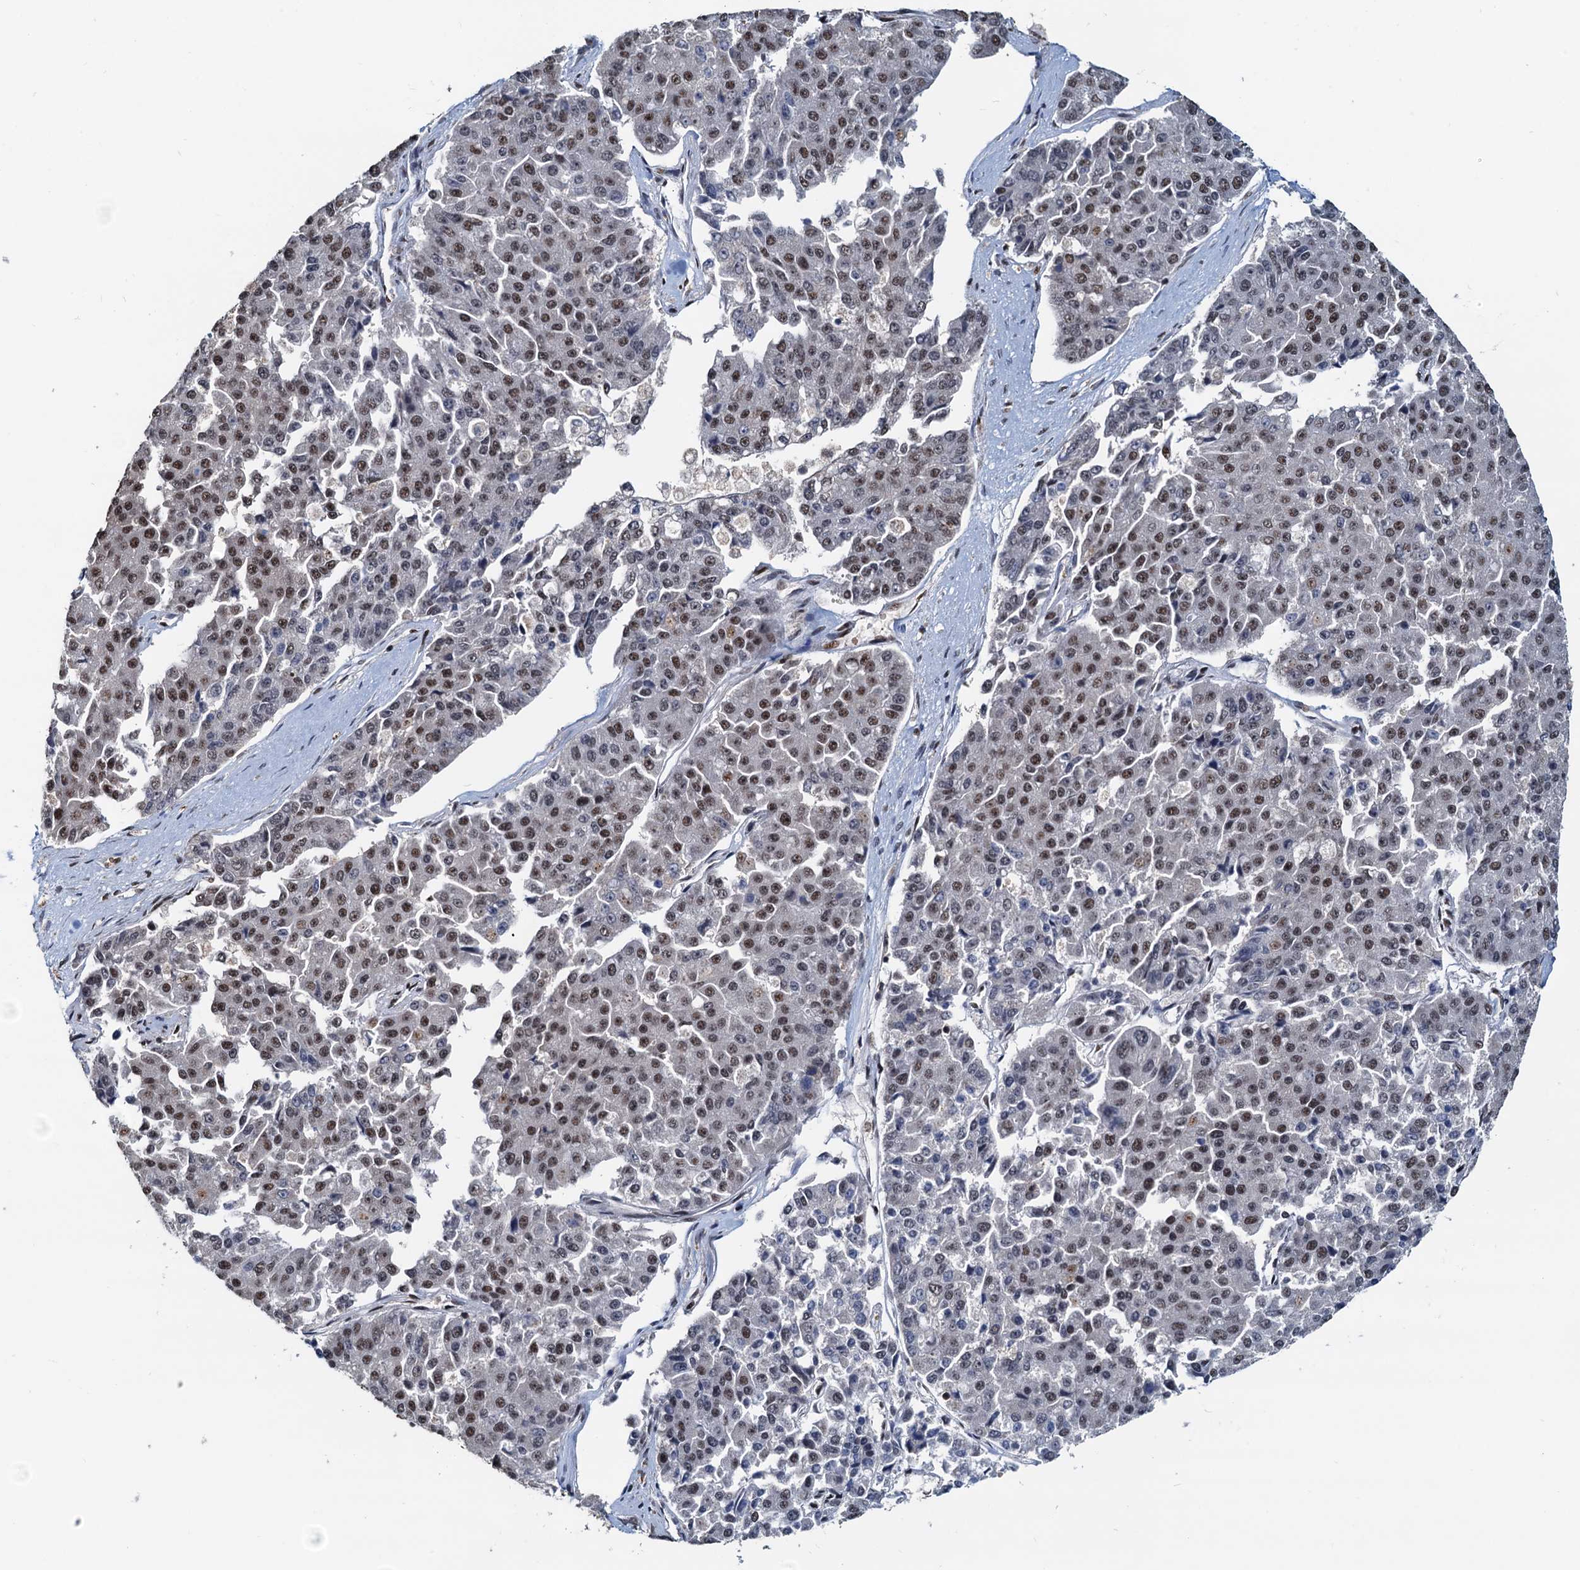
{"staining": {"intensity": "moderate", "quantity": "25%-75%", "location": "nuclear"}, "tissue": "pancreatic cancer", "cell_type": "Tumor cells", "image_type": "cancer", "snomed": [{"axis": "morphology", "description": "Adenocarcinoma, NOS"}, {"axis": "topography", "description": "Pancreas"}], "caption": "DAB (3,3'-diaminobenzidine) immunohistochemical staining of human pancreatic adenocarcinoma shows moderate nuclear protein staining in approximately 25%-75% of tumor cells. Using DAB (3,3'-diaminobenzidine) (brown) and hematoxylin (blue) stains, captured at high magnification using brightfield microscopy.", "gene": "RSRC2", "patient": {"sex": "male", "age": 50}}